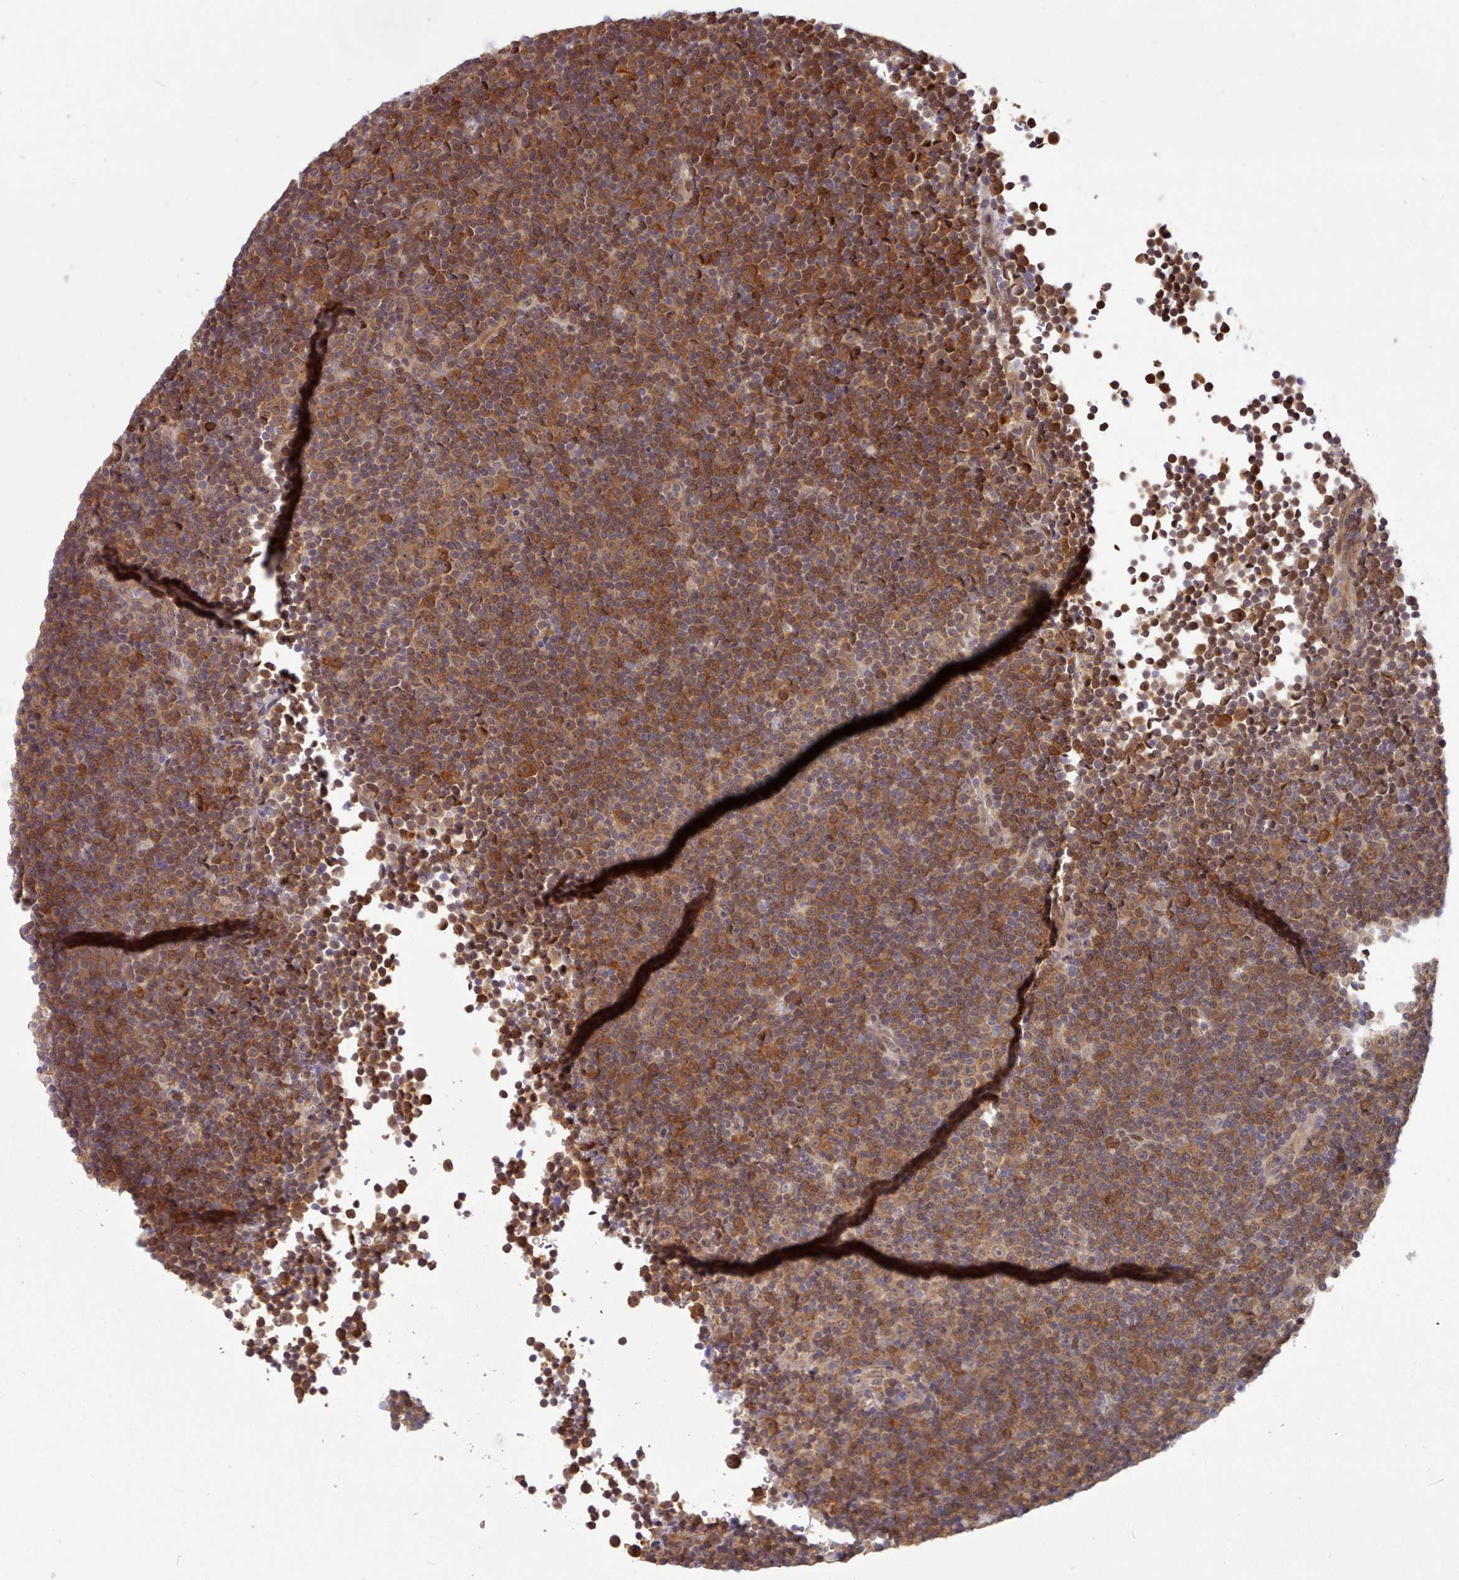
{"staining": {"intensity": "moderate", "quantity": ">75%", "location": "cytoplasmic/membranous"}, "tissue": "lymphoma", "cell_type": "Tumor cells", "image_type": "cancer", "snomed": [{"axis": "morphology", "description": "Malignant lymphoma, non-Hodgkin's type, Low grade"}, {"axis": "topography", "description": "Lymph node"}], "caption": "Moderate cytoplasmic/membranous staining for a protein is present in about >75% of tumor cells of malignant lymphoma, non-Hodgkin's type (low-grade) using IHC.", "gene": "CES3", "patient": {"sex": "female", "age": 67}}